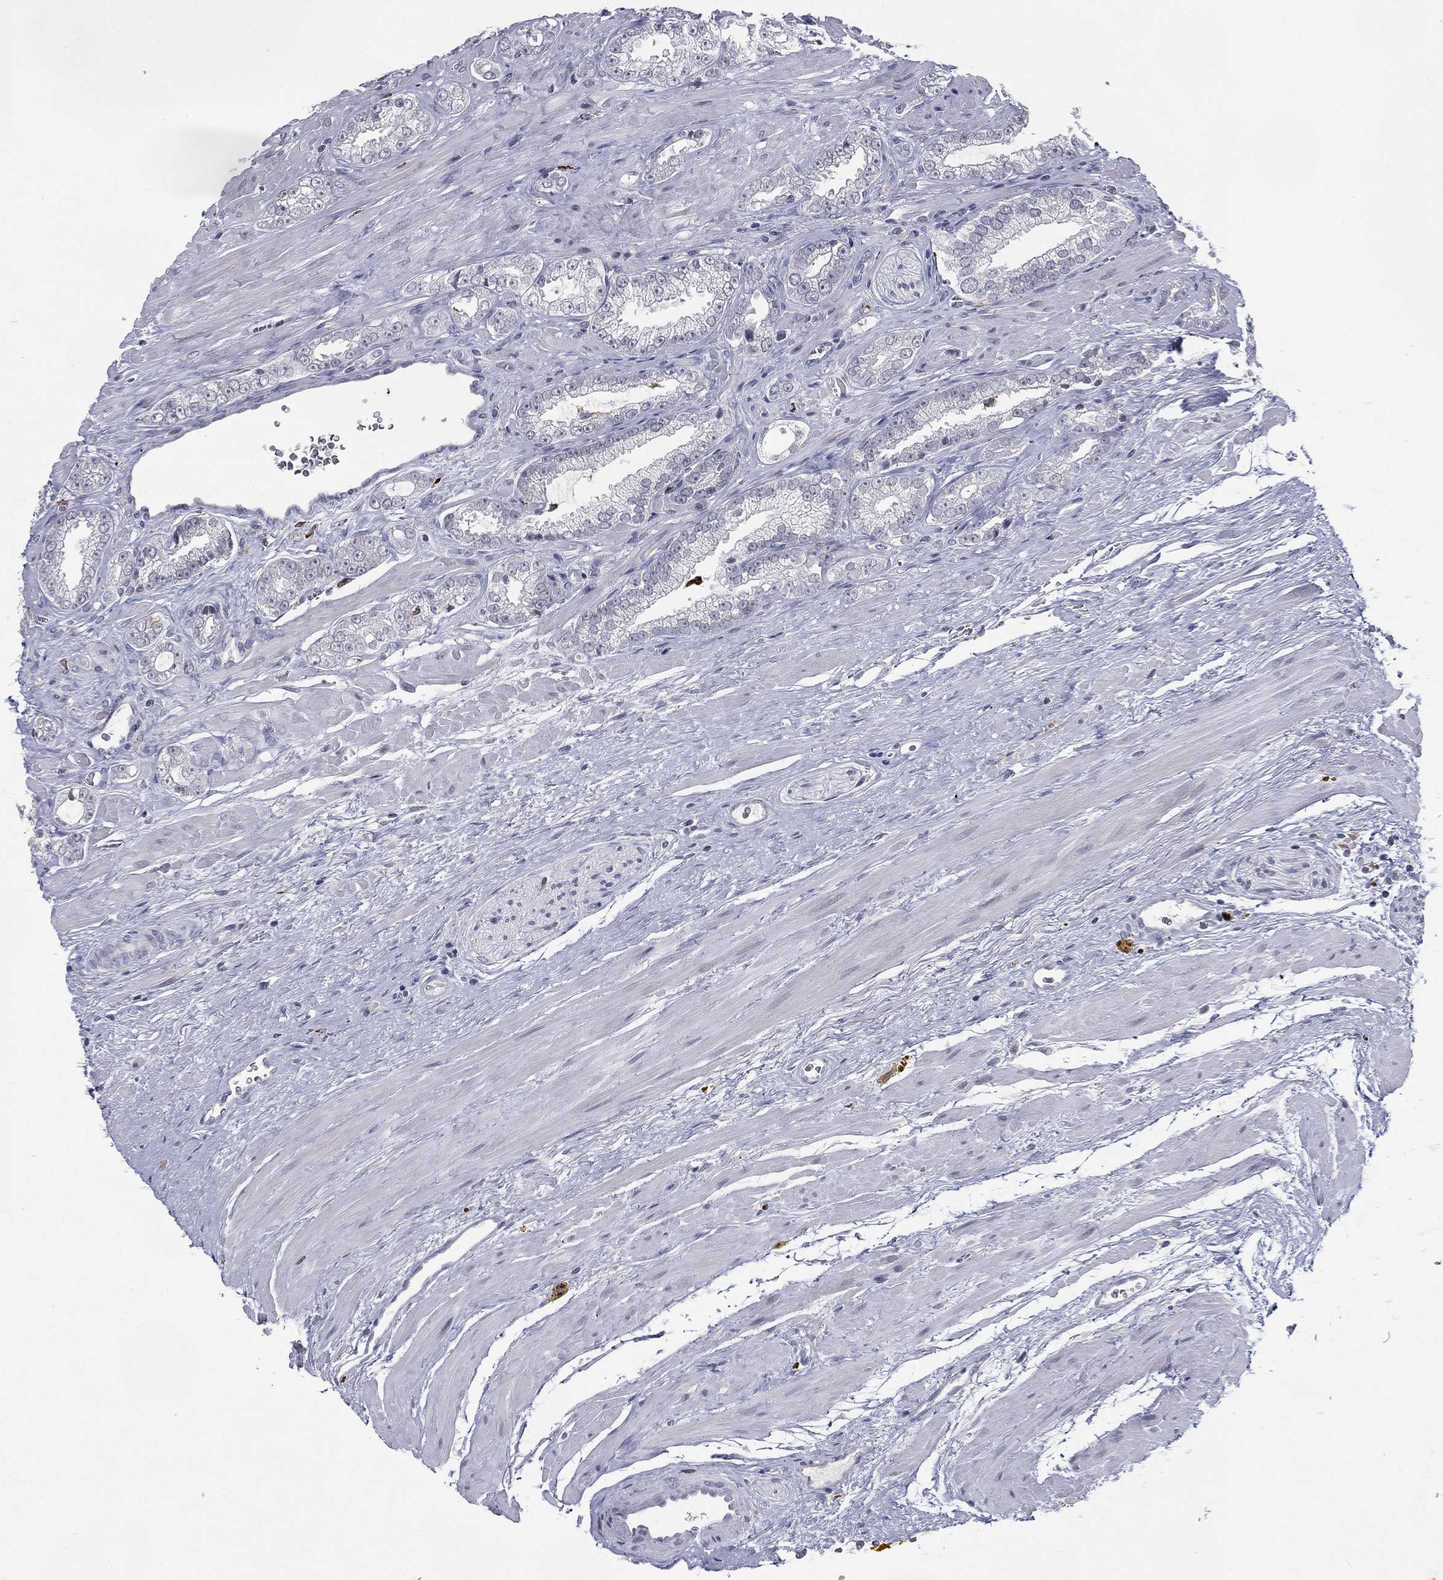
{"staining": {"intensity": "negative", "quantity": "none", "location": "none"}, "tissue": "prostate cancer", "cell_type": "Tumor cells", "image_type": "cancer", "snomed": [{"axis": "morphology", "description": "Adenocarcinoma, NOS"}, {"axis": "topography", "description": "Prostate"}], "caption": "A high-resolution histopathology image shows immunohistochemistry staining of adenocarcinoma (prostate), which displays no significant staining in tumor cells.", "gene": "EVI2B", "patient": {"sex": "male", "age": 67}}